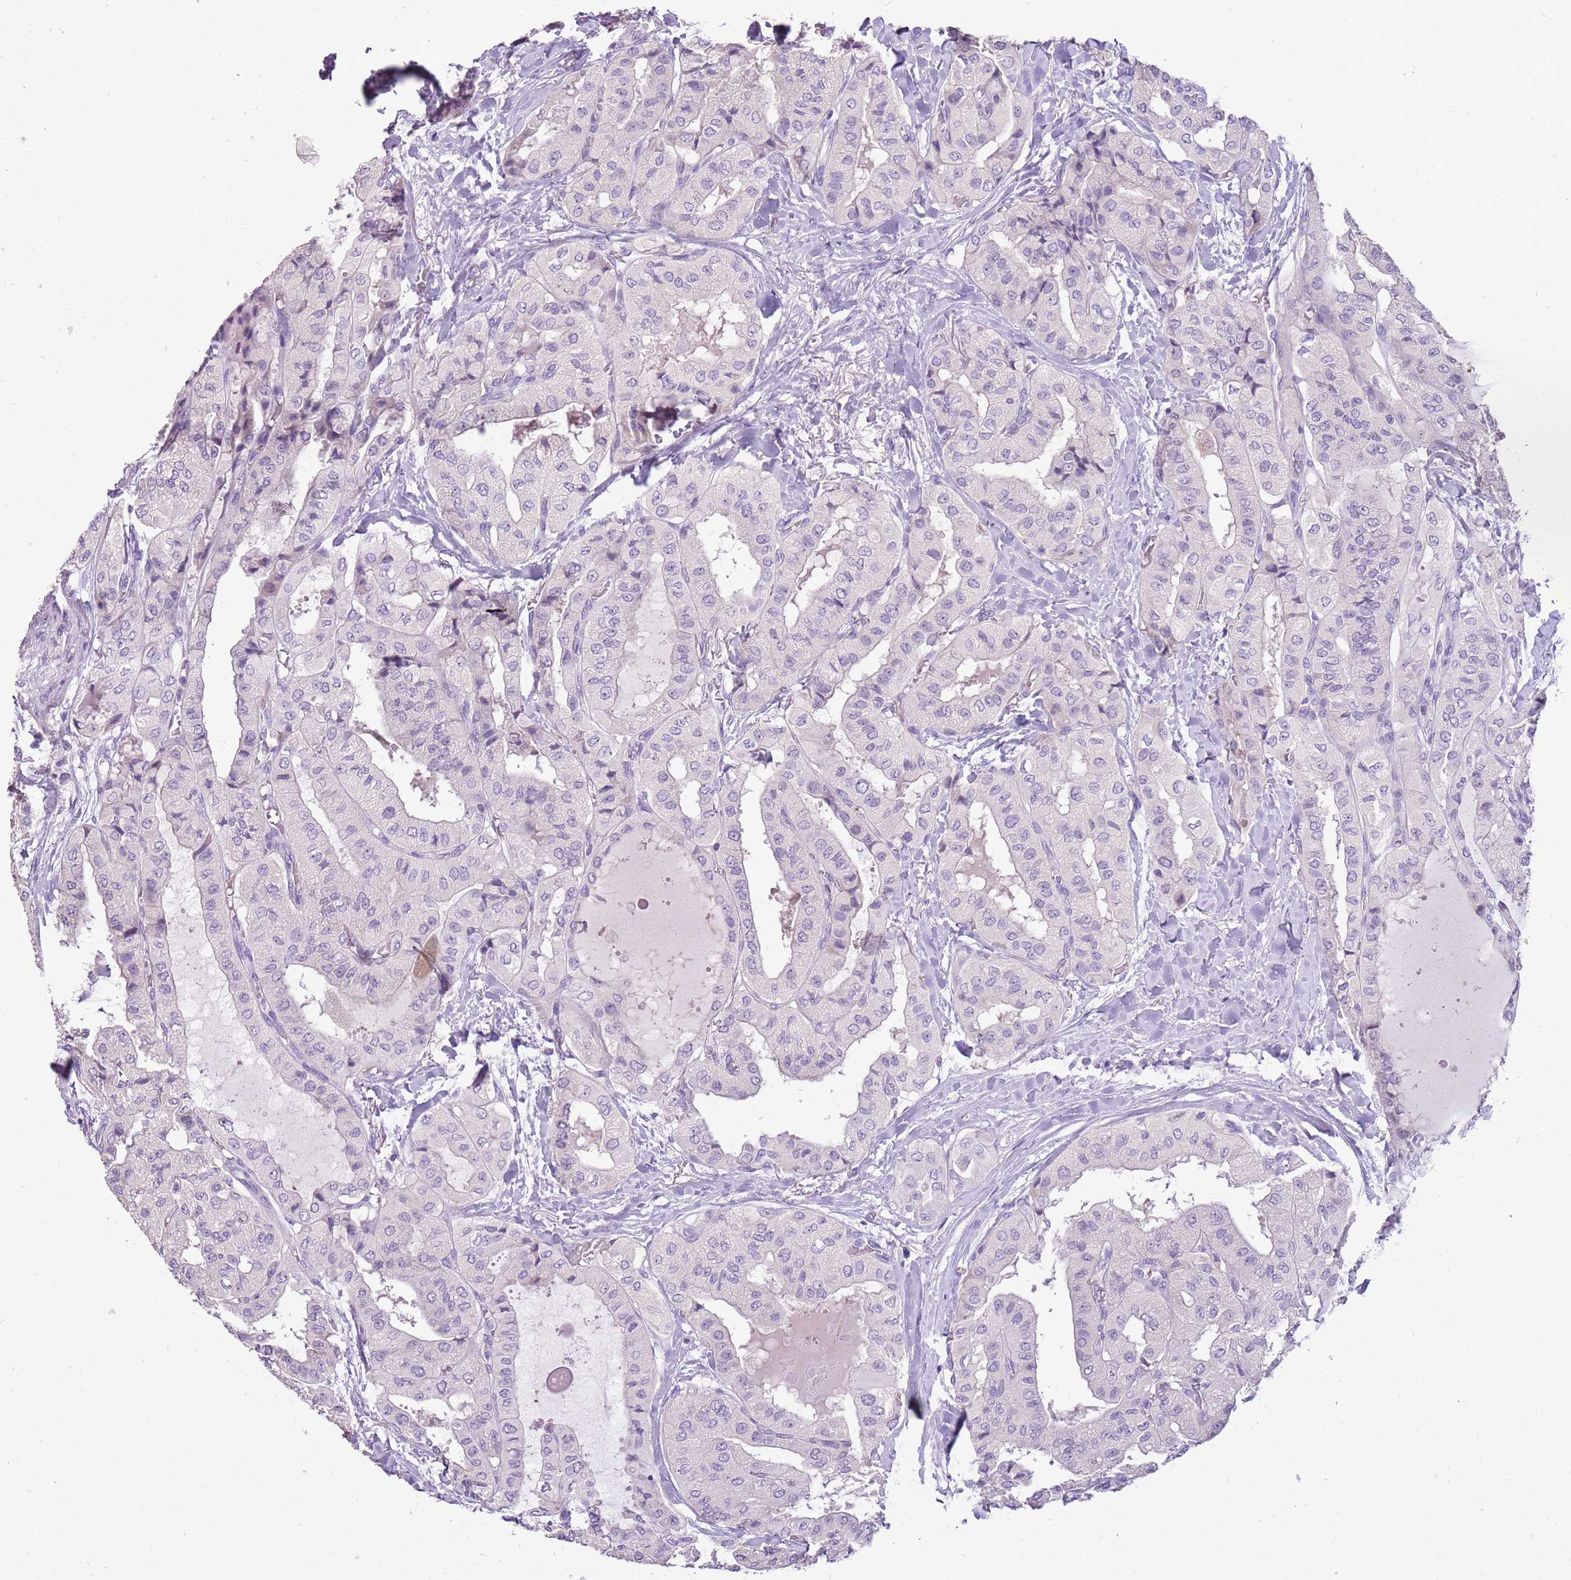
{"staining": {"intensity": "negative", "quantity": "none", "location": "none"}, "tissue": "thyroid cancer", "cell_type": "Tumor cells", "image_type": "cancer", "snomed": [{"axis": "morphology", "description": "Papillary adenocarcinoma, NOS"}, {"axis": "topography", "description": "Thyroid gland"}], "caption": "Immunohistochemical staining of thyroid cancer (papillary adenocarcinoma) shows no significant positivity in tumor cells. (Brightfield microscopy of DAB immunohistochemistry at high magnification).", "gene": "SCAMP5", "patient": {"sex": "female", "age": 59}}